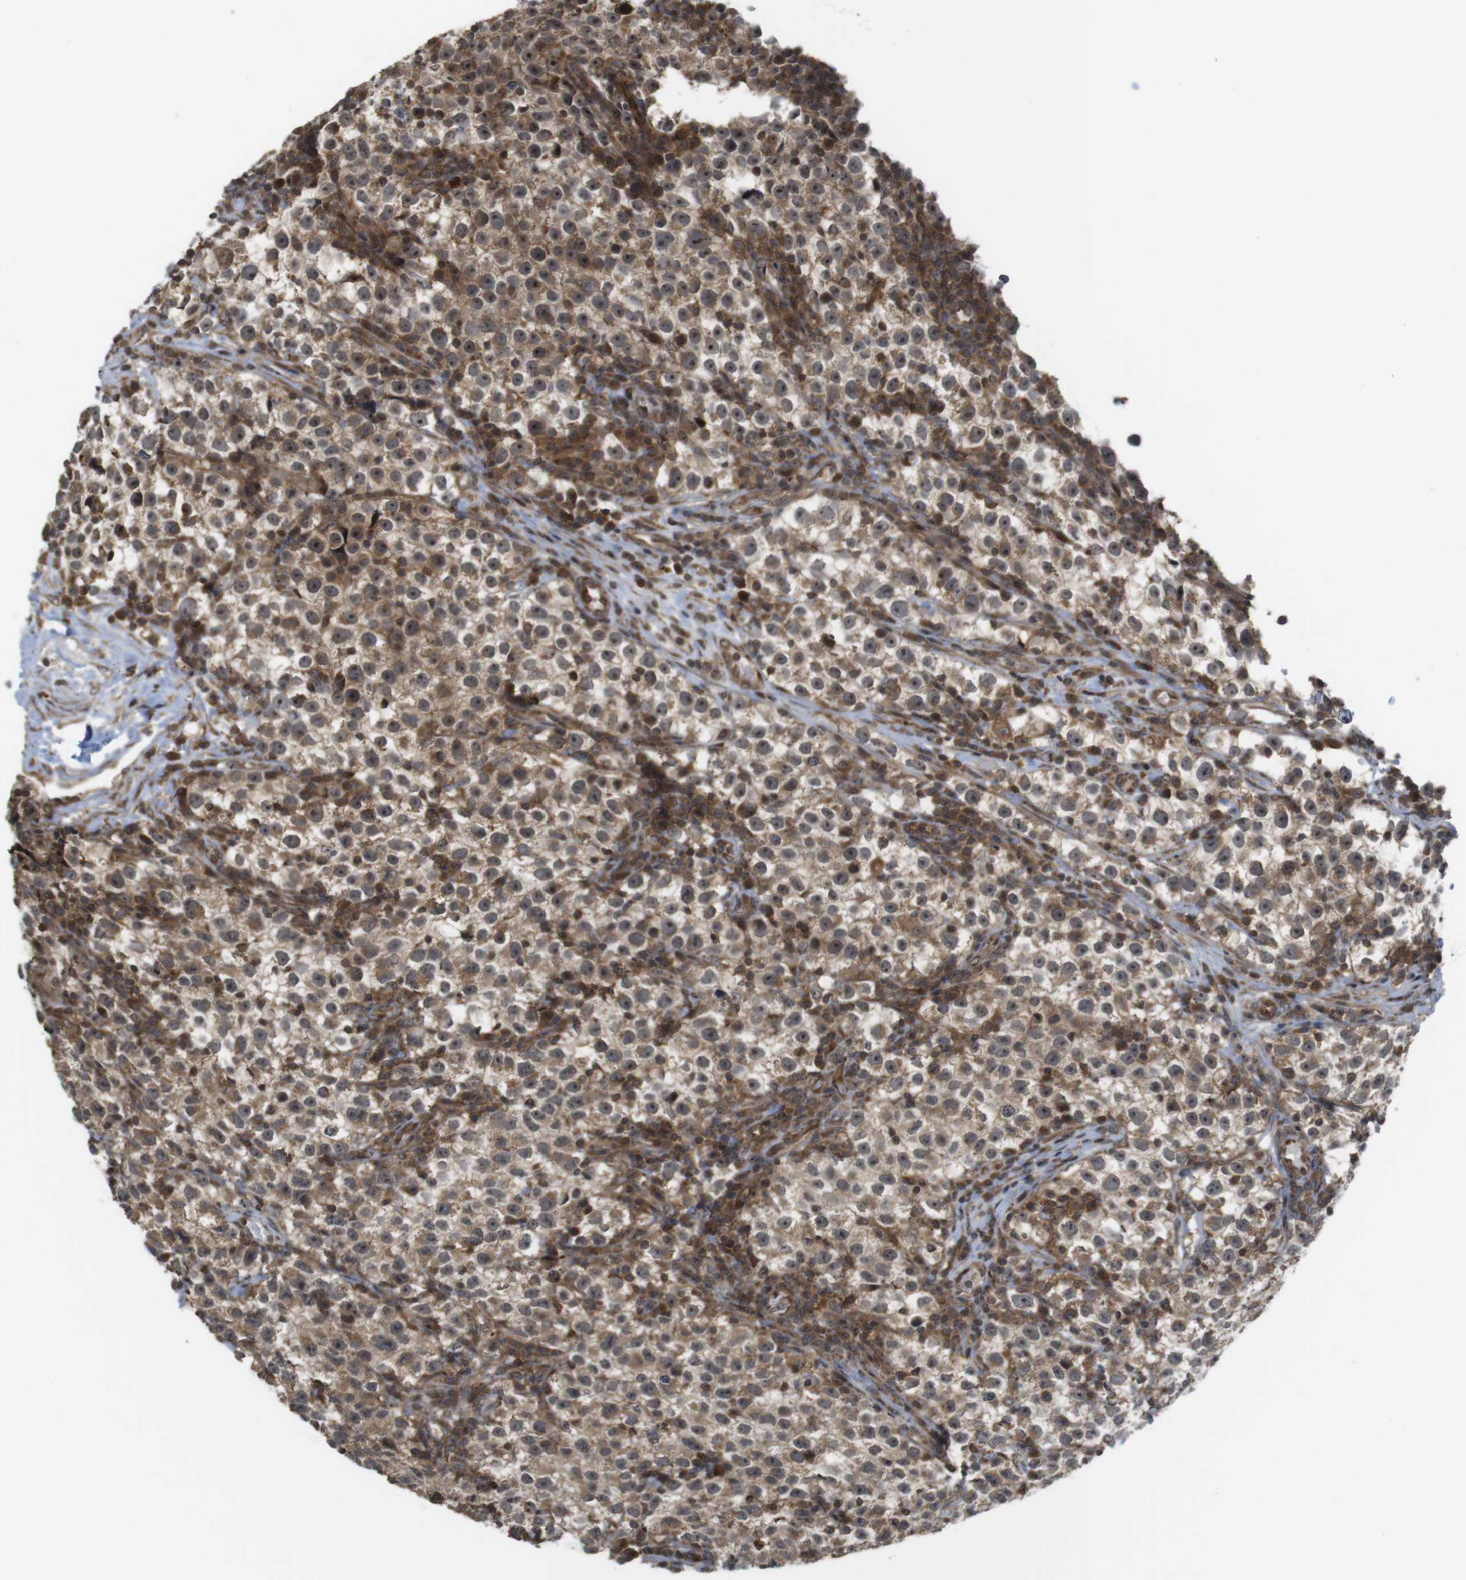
{"staining": {"intensity": "moderate", "quantity": "25%-75%", "location": "cytoplasmic/membranous,nuclear"}, "tissue": "testis cancer", "cell_type": "Tumor cells", "image_type": "cancer", "snomed": [{"axis": "morphology", "description": "Seminoma, NOS"}, {"axis": "topography", "description": "Testis"}], "caption": "Seminoma (testis) was stained to show a protein in brown. There is medium levels of moderate cytoplasmic/membranous and nuclear staining in about 25%-75% of tumor cells.", "gene": "CC2D1A", "patient": {"sex": "male", "age": 22}}